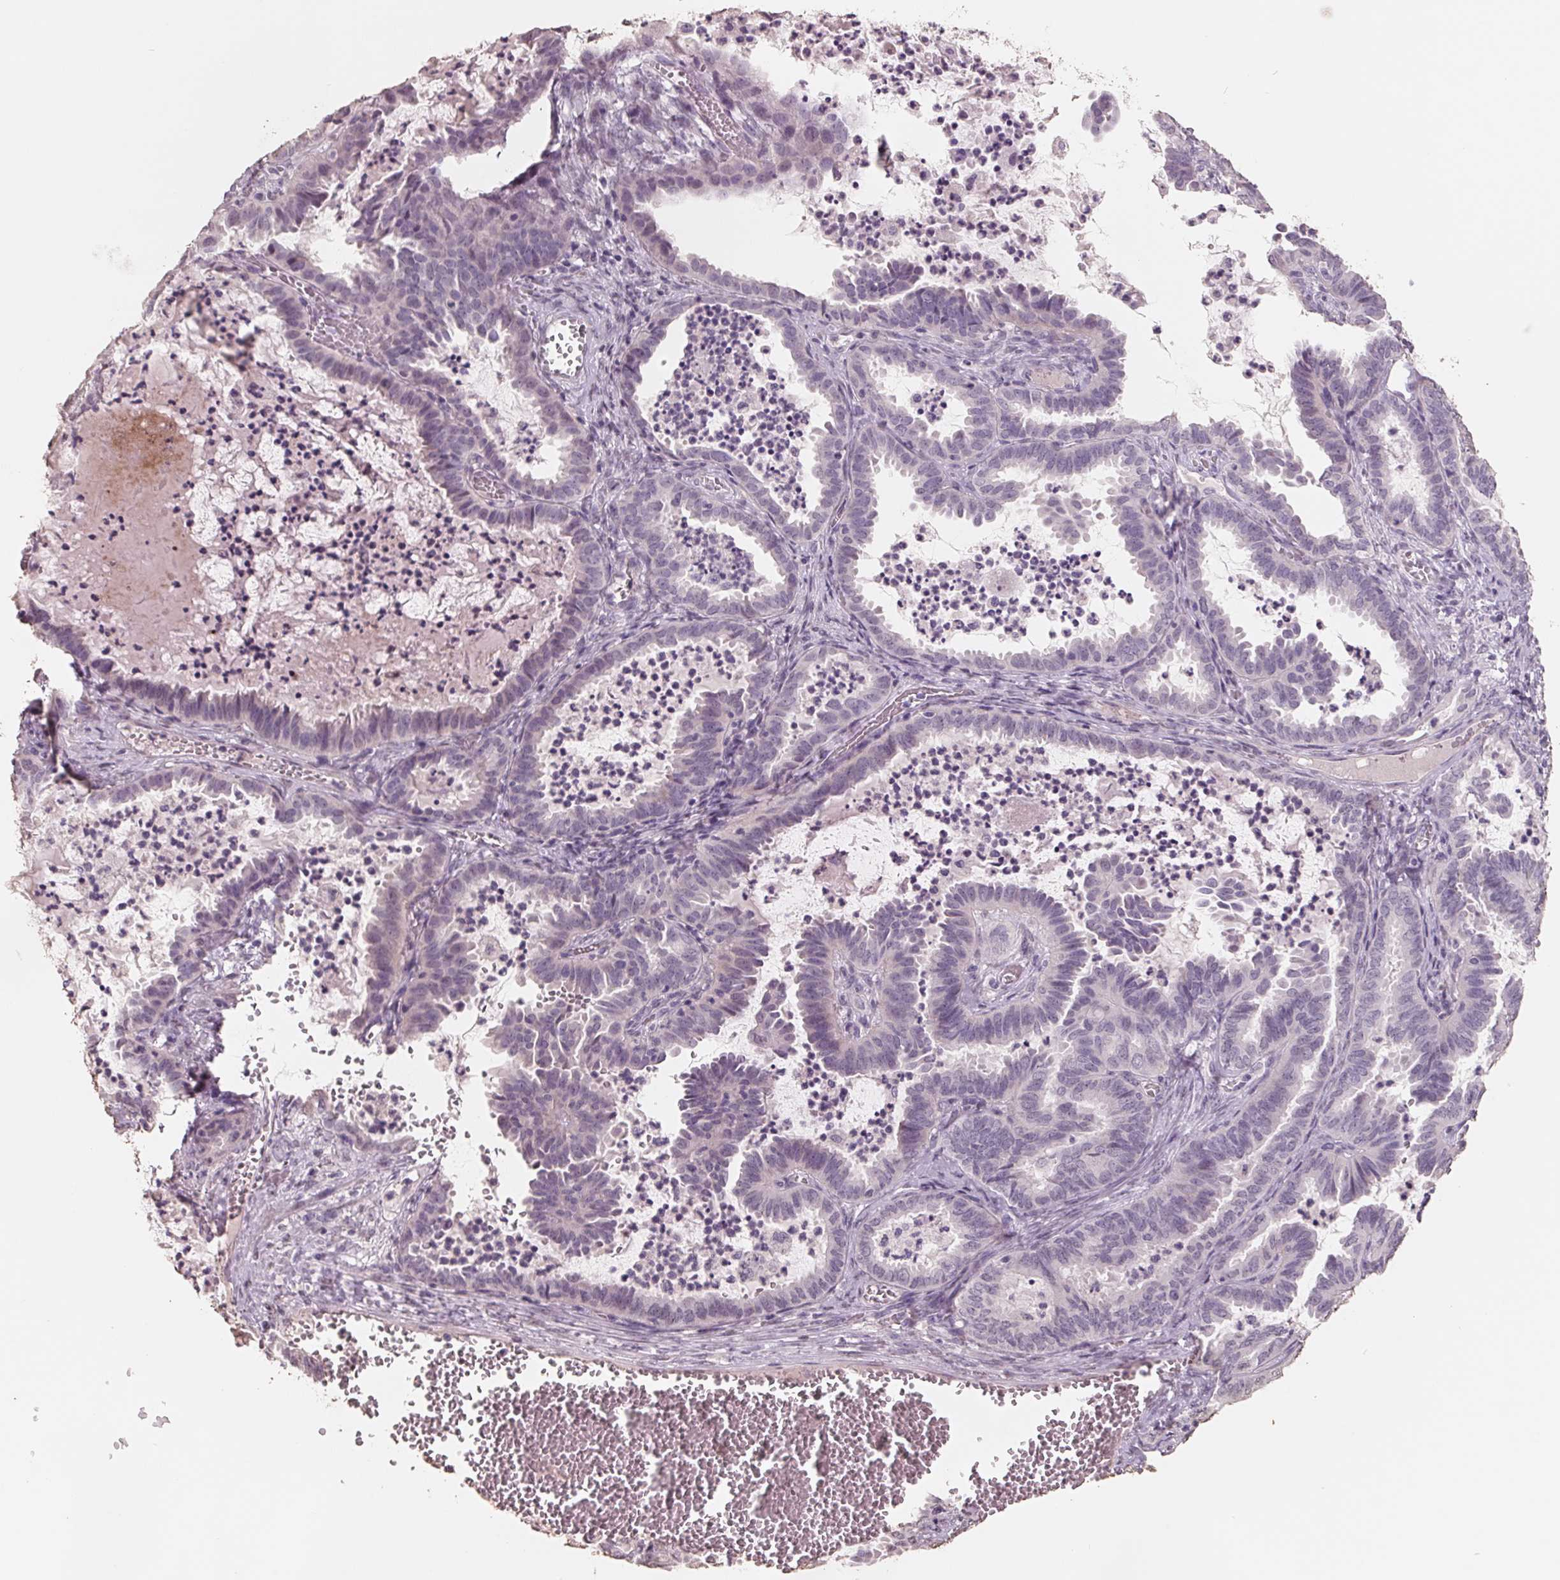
{"staining": {"intensity": "weak", "quantity": "<25%", "location": "nuclear"}, "tissue": "ovarian cancer", "cell_type": "Tumor cells", "image_type": "cancer", "snomed": [{"axis": "morphology", "description": "Carcinoma, endometroid"}, {"axis": "topography", "description": "Ovary"}], "caption": "Protein analysis of endometroid carcinoma (ovarian) demonstrates no significant positivity in tumor cells.", "gene": "FTCD", "patient": {"sex": "female", "age": 70}}